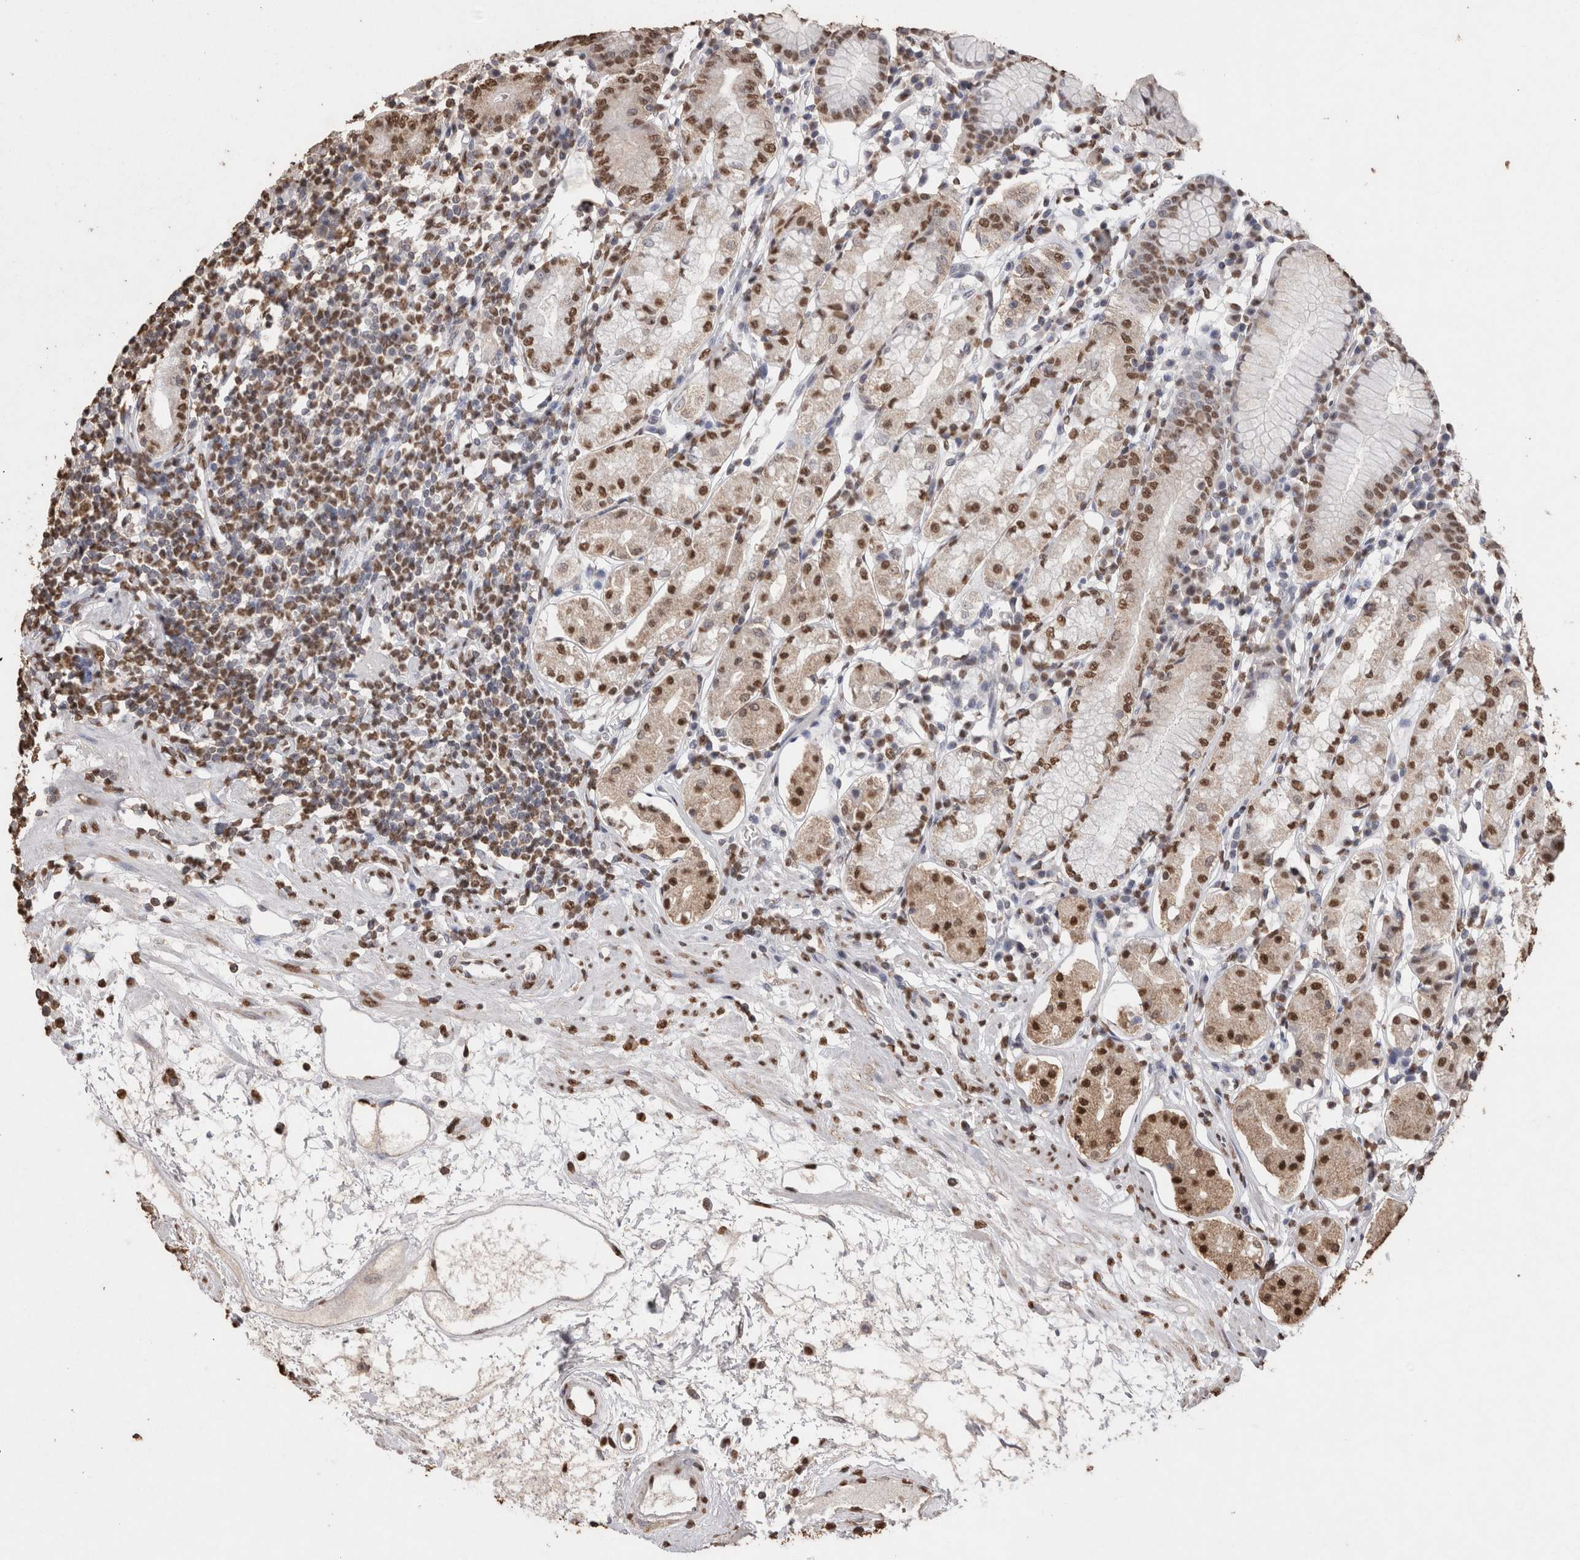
{"staining": {"intensity": "strong", "quantity": ">75%", "location": "nuclear"}, "tissue": "stomach", "cell_type": "Glandular cells", "image_type": "normal", "snomed": [{"axis": "morphology", "description": "Normal tissue, NOS"}, {"axis": "topography", "description": "Stomach"}, {"axis": "topography", "description": "Stomach, lower"}], "caption": "Immunohistochemistry (DAB) staining of benign stomach exhibits strong nuclear protein expression in about >75% of glandular cells.", "gene": "NTHL1", "patient": {"sex": "female", "age": 56}}